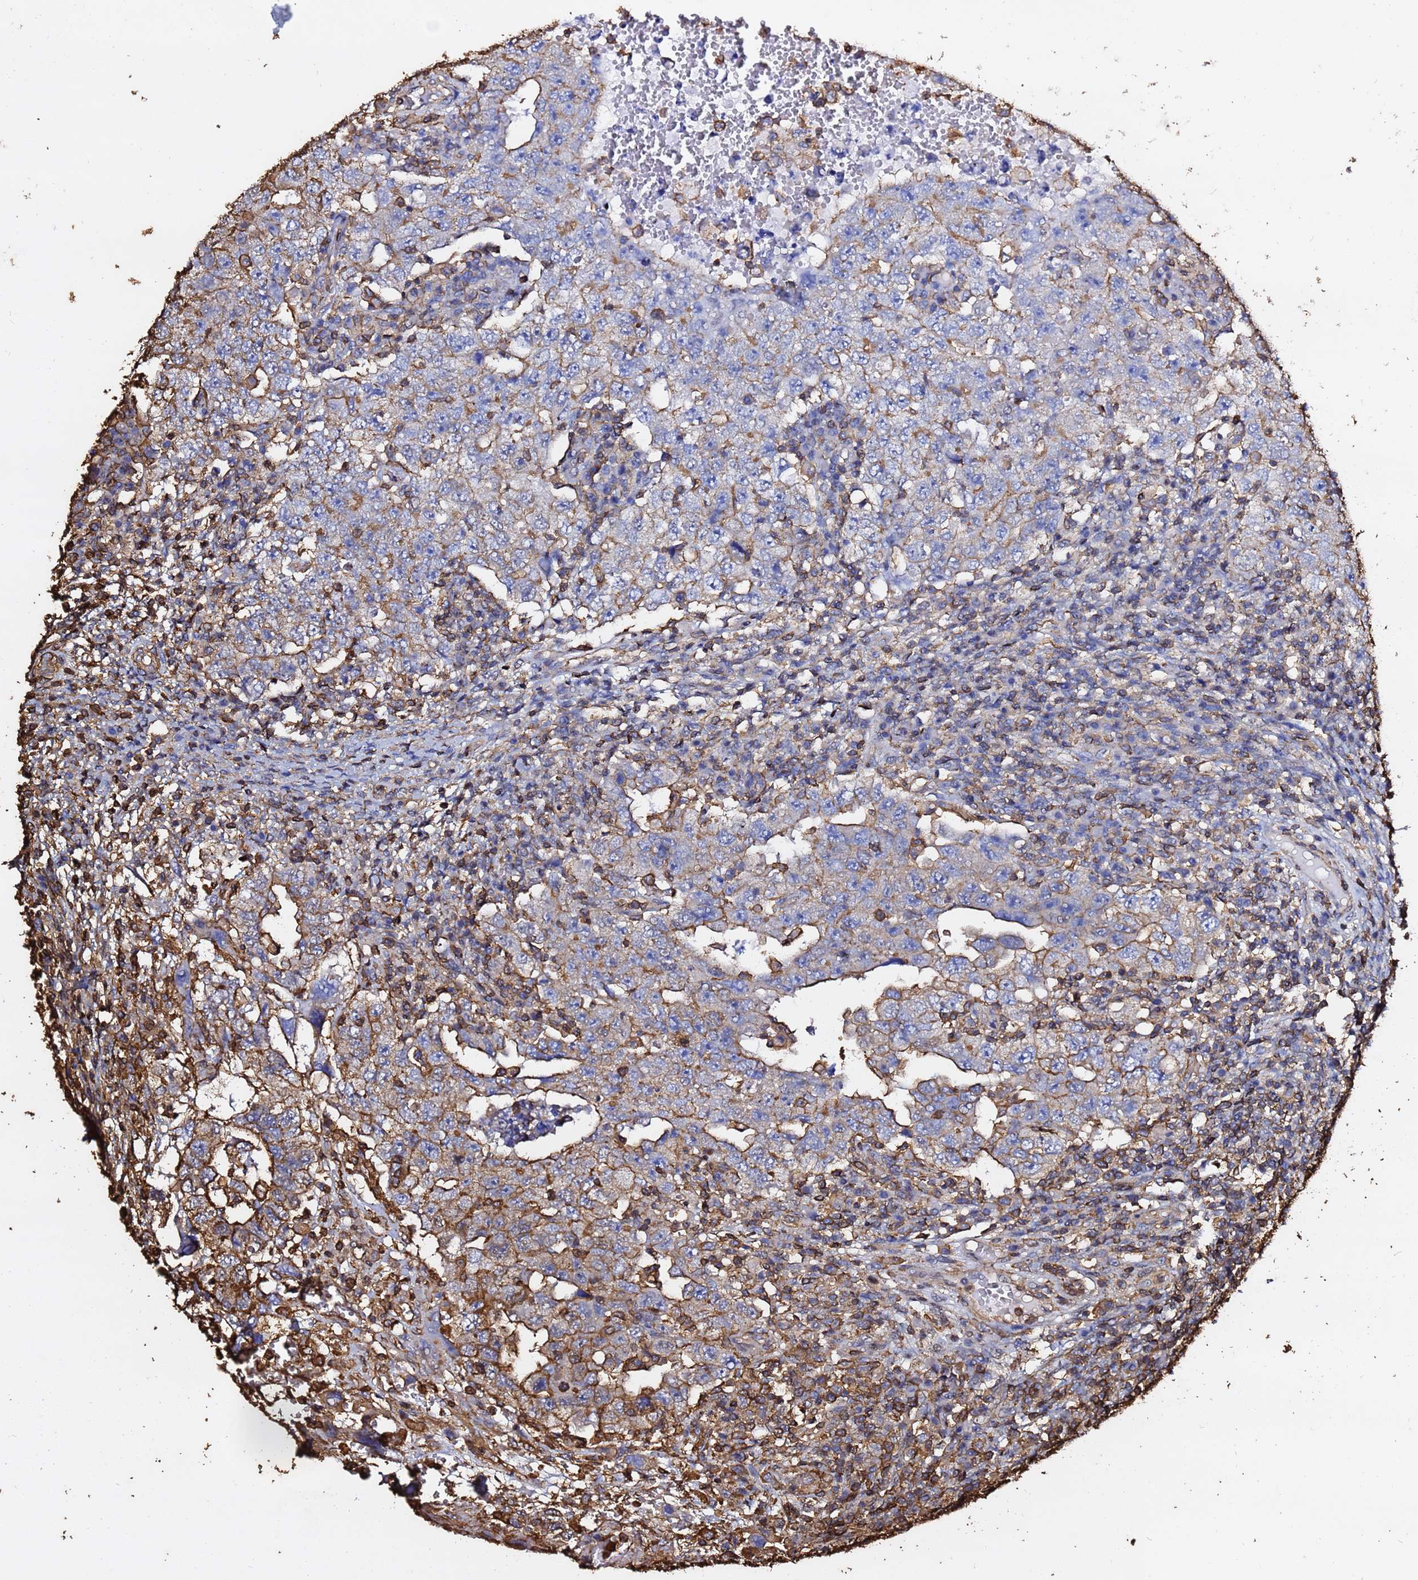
{"staining": {"intensity": "moderate", "quantity": "25%-75%", "location": "cytoplasmic/membranous"}, "tissue": "testis cancer", "cell_type": "Tumor cells", "image_type": "cancer", "snomed": [{"axis": "morphology", "description": "Carcinoma, Embryonal, NOS"}, {"axis": "topography", "description": "Testis"}], "caption": "Immunohistochemistry (IHC) image of neoplastic tissue: testis cancer (embryonal carcinoma) stained using IHC shows medium levels of moderate protein expression localized specifically in the cytoplasmic/membranous of tumor cells, appearing as a cytoplasmic/membranous brown color.", "gene": "ACTB", "patient": {"sex": "male", "age": 26}}